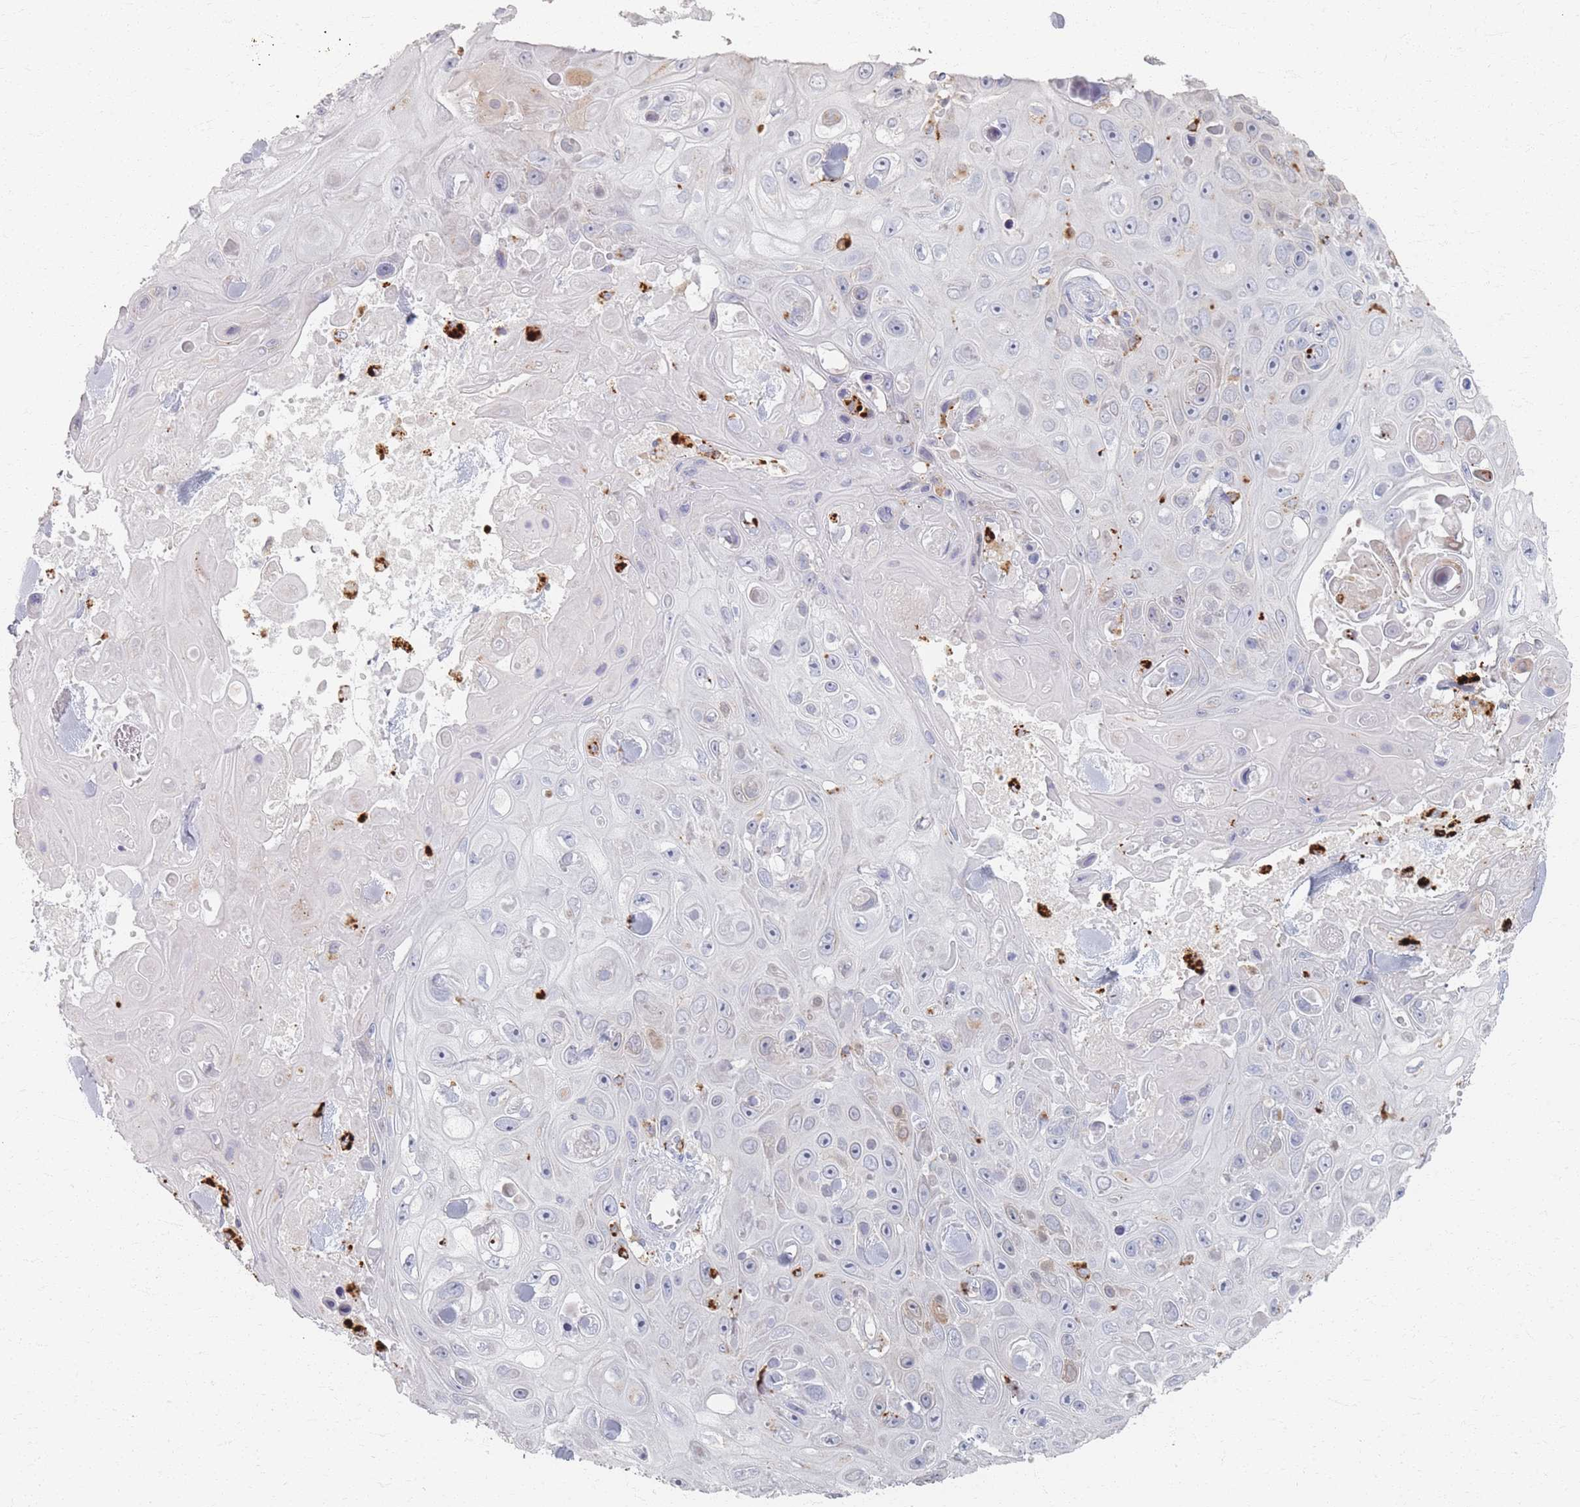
{"staining": {"intensity": "weak", "quantity": "25%-75%", "location": "cytoplasmic/membranous"}, "tissue": "skin cancer", "cell_type": "Tumor cells", "image_type": "cancer", "snomed": [{"axis": "morphology", "description": "Squamous cell carcinoma, NOS"}, {"axis": "topography", "description": "Skin"}], "caption": "Skin cancer (squamous cell carcinoma) stained with a protein marker shows weak staining in tumor cells.", "gene": "SLC2A11", "patient": {"sex": "male", "age": 82}}